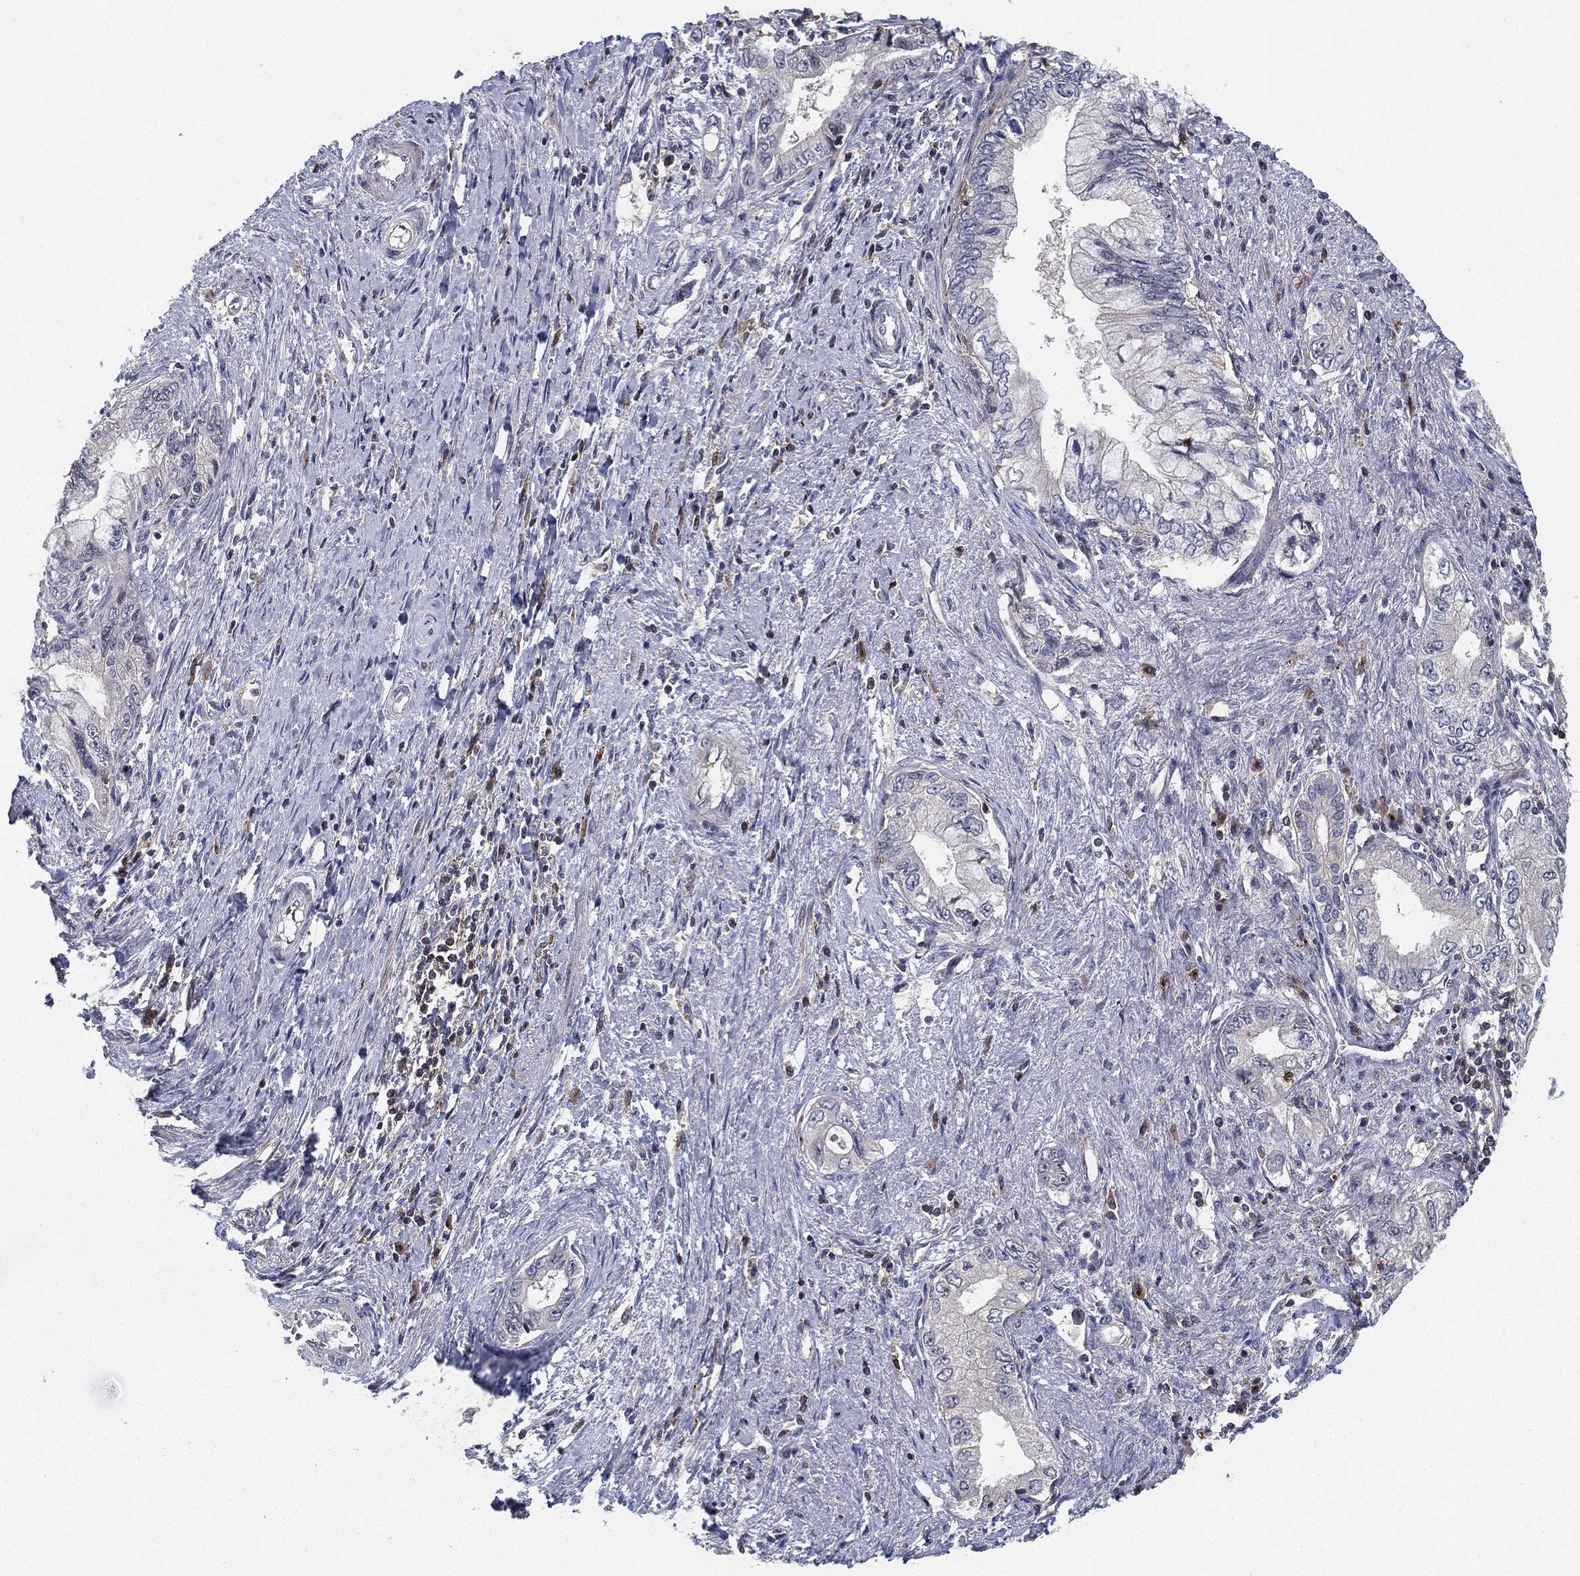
{"staining": {"intensity": "negative", "quantity": "none", "location": "none"}, "tissue": "pancreatic cancer", "cell_type": "Tumor cells", "image_type": "cancer", "snomed": [{"axis": "morphology", "description": "Adenocarcinoma, NOS"}, {"axis": "topography", "description": "Pancreas"}], "caption": "Micrograph shows no protein positivity in tumor cells of pancreatic cancer tissue.", "gene": "CFAP251", "patient": {"sex": "female", "age": 73}}